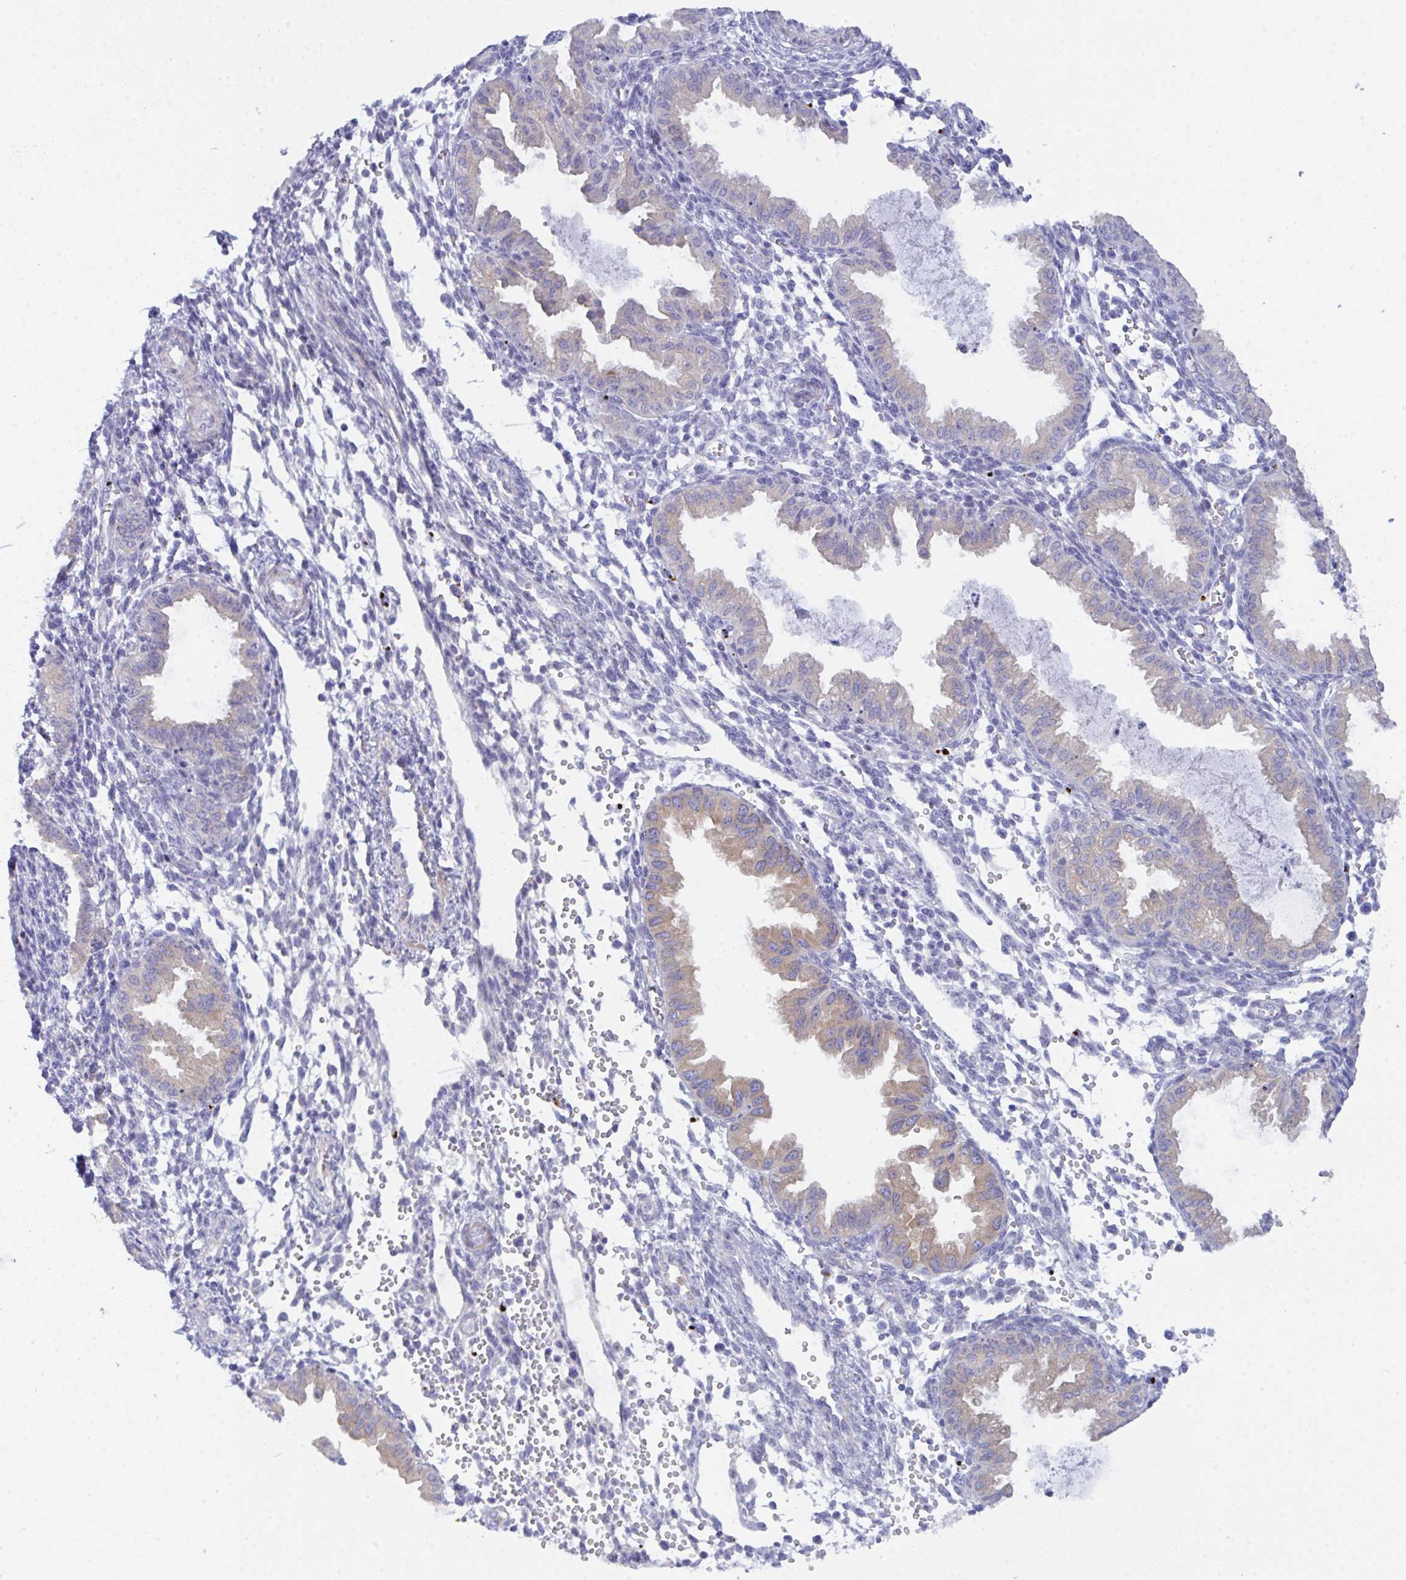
{"staining": {"intensity": "negative", "quantity": "none", "location": "none"}, "tissue": "endometrium", "cell_type": "Cells in endometrial stroma", "image_type": "normal", "snomed": [{"axis": "morphology", "description": "Normal tissue, NOS"}, {"axis": "topography", "description": "Endometrium"}], "caption": "Endometrium stained for a protein using IHC displays no positivity cells in endometrial stroma.", "gene": "CEP170B", "patient": {"sex": "female", "age": 33}}